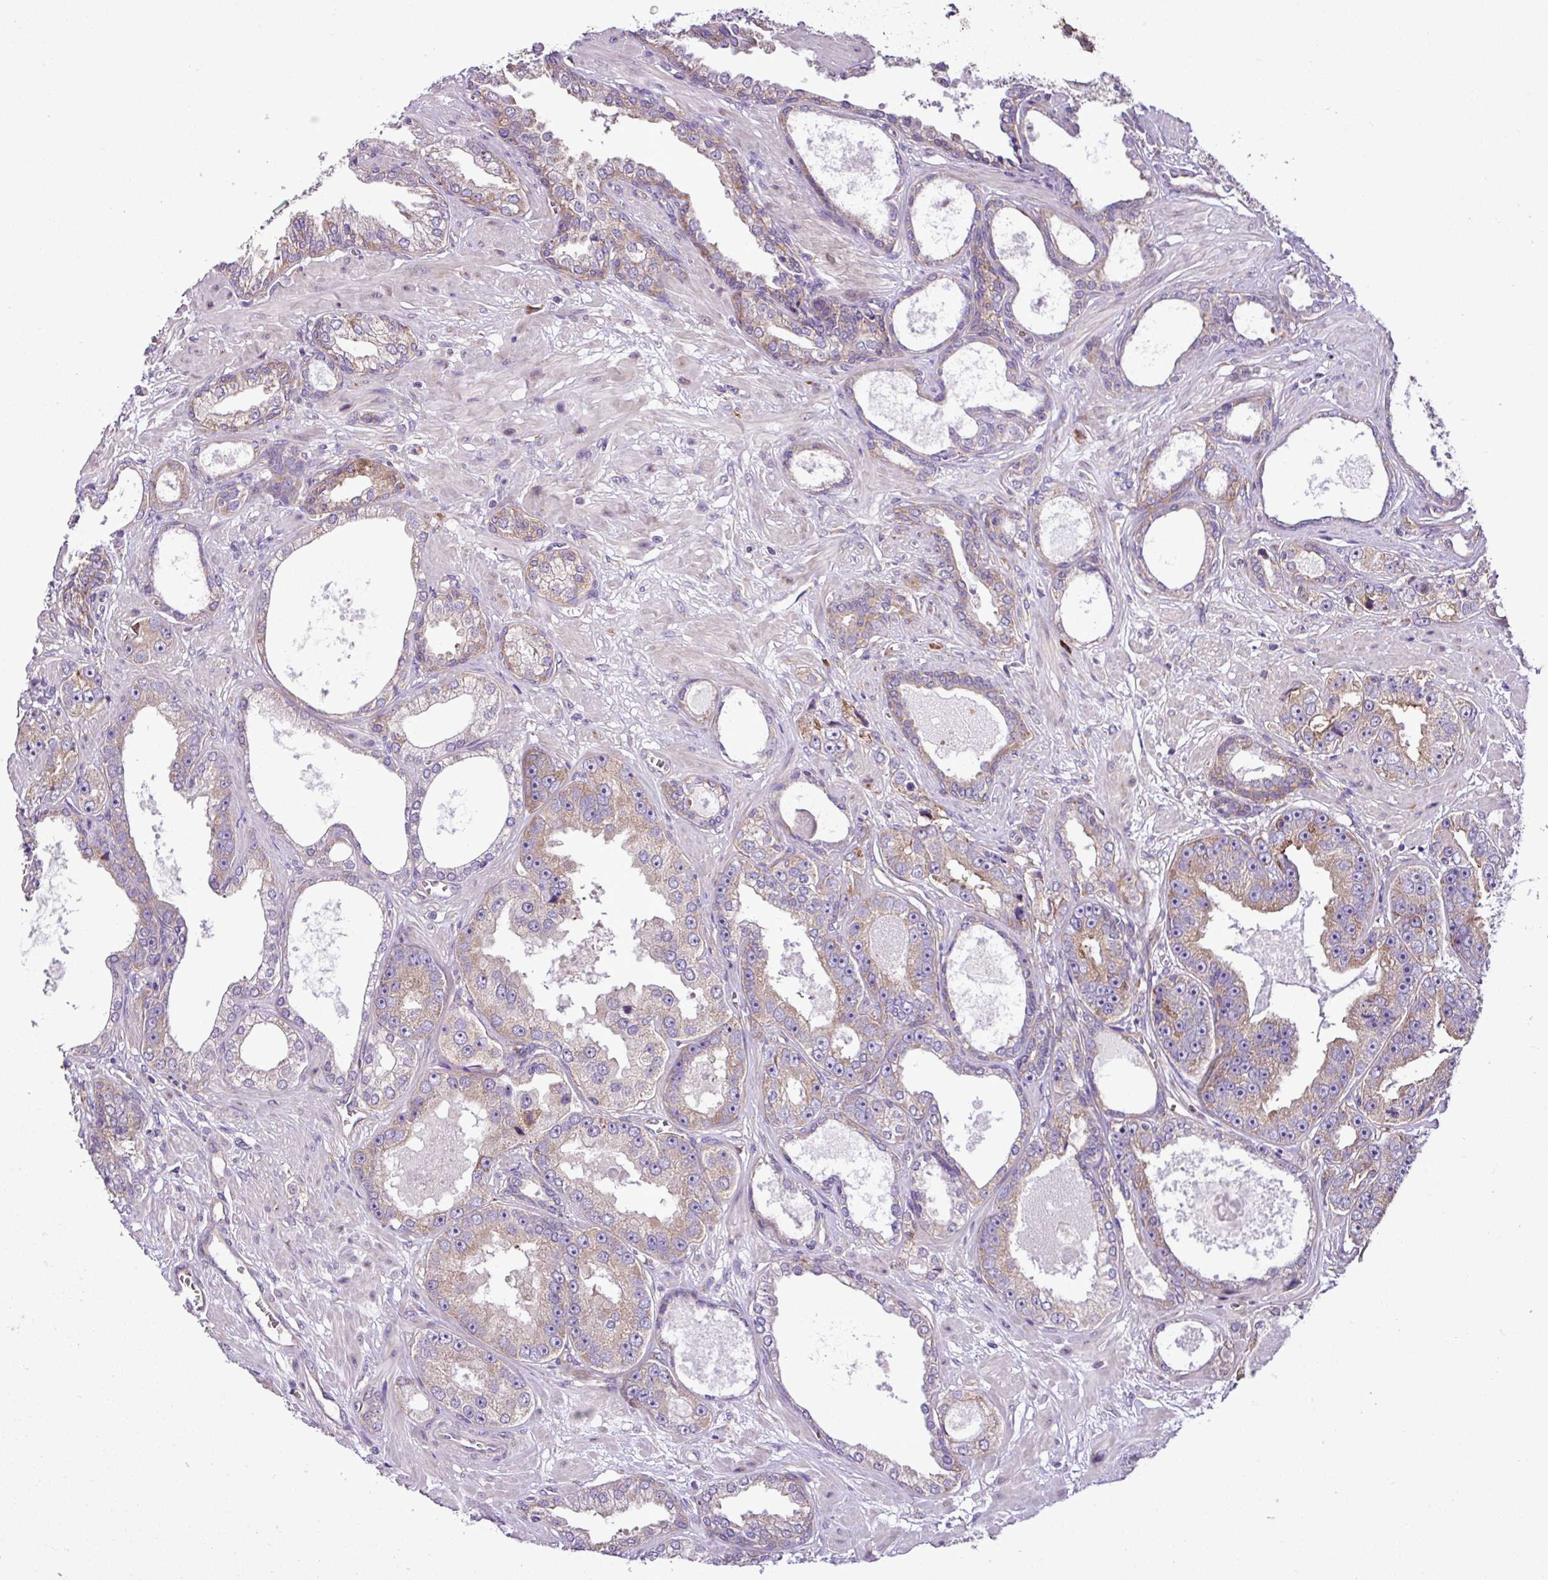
{"staining": {"intensity": "weak", "quantity": "25%-75%", "location": "cytoplasmic/membranous"}, "tissue": "prostate cancer", "cell_type": "Tumor cells", "image_type": "cancer", "snomed": [{"axis": "morphology", "description": "Adenocarcinoma, High grade"}, {"axis": "topography", "description": "Prostate"}], "caption": "Approximately 25%-75% of tumor cells in human prostate cancer (high-grade adenocarcinoma) display weak cytoplasmic/membranous protein staining as visualized by brown immunohistochemical staining.", "gene": "RPL13", "patient": {"sex": "male", "age": 71}}